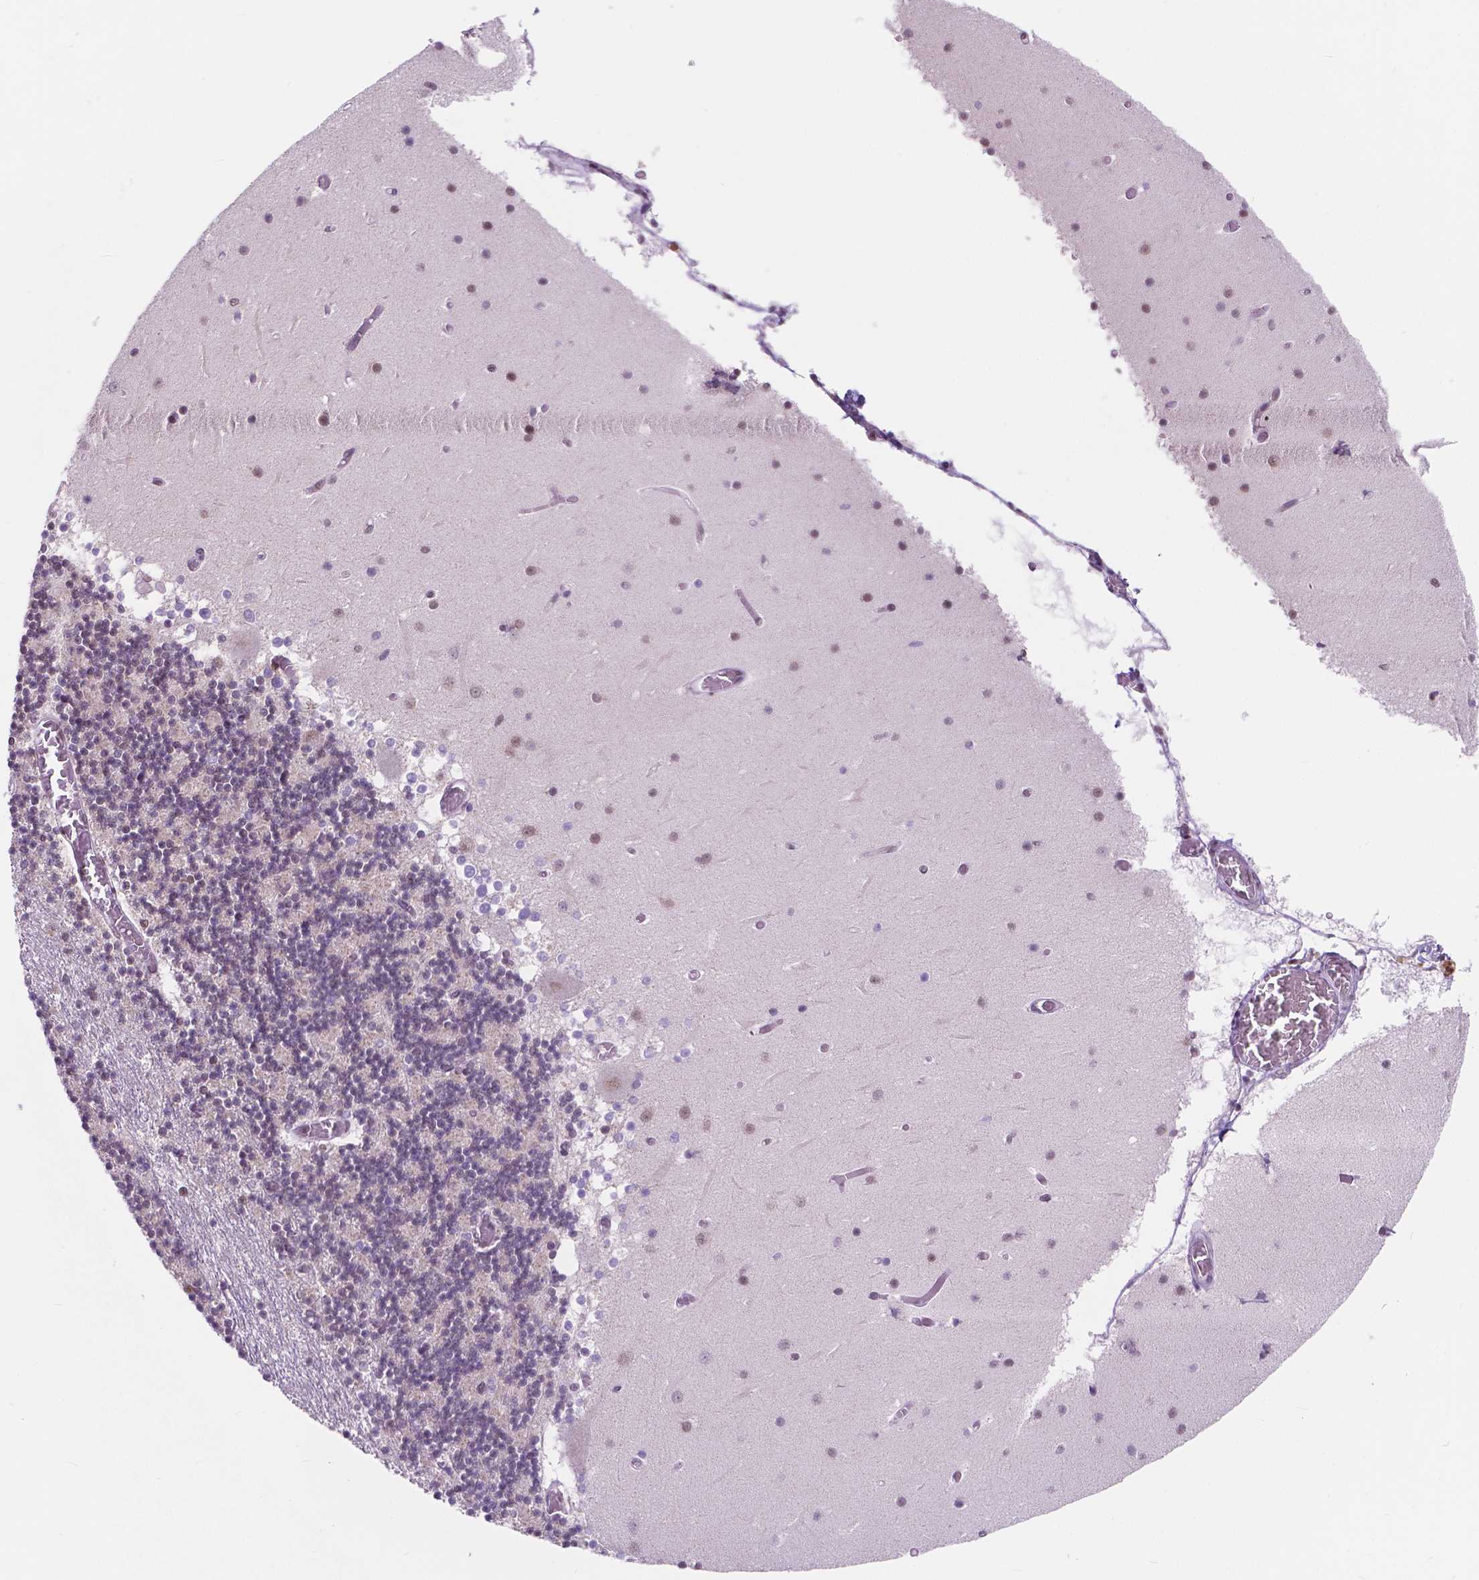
{"staining": {"intensity": "weak", "quantity": "25%-75%", "location": "nuclear"}, "tissue": "cerebellum", "cell_type": "Cells in granular layer", "image_type": "normal", "snomed": [{"axis": "morphology", "description": "Normal tissue, NOS"}, {"axis": "topography", "description": "Cerebellum"}], "caption": "Weak nuclear staining is present in about 25%-75% of cells in granular layer in normal cerebellum. (brown staining indicates protein expression, while blue staining denotes nuclei).", "gene": "BCAS2", "patient": {"sex": "female", "age": 28}}